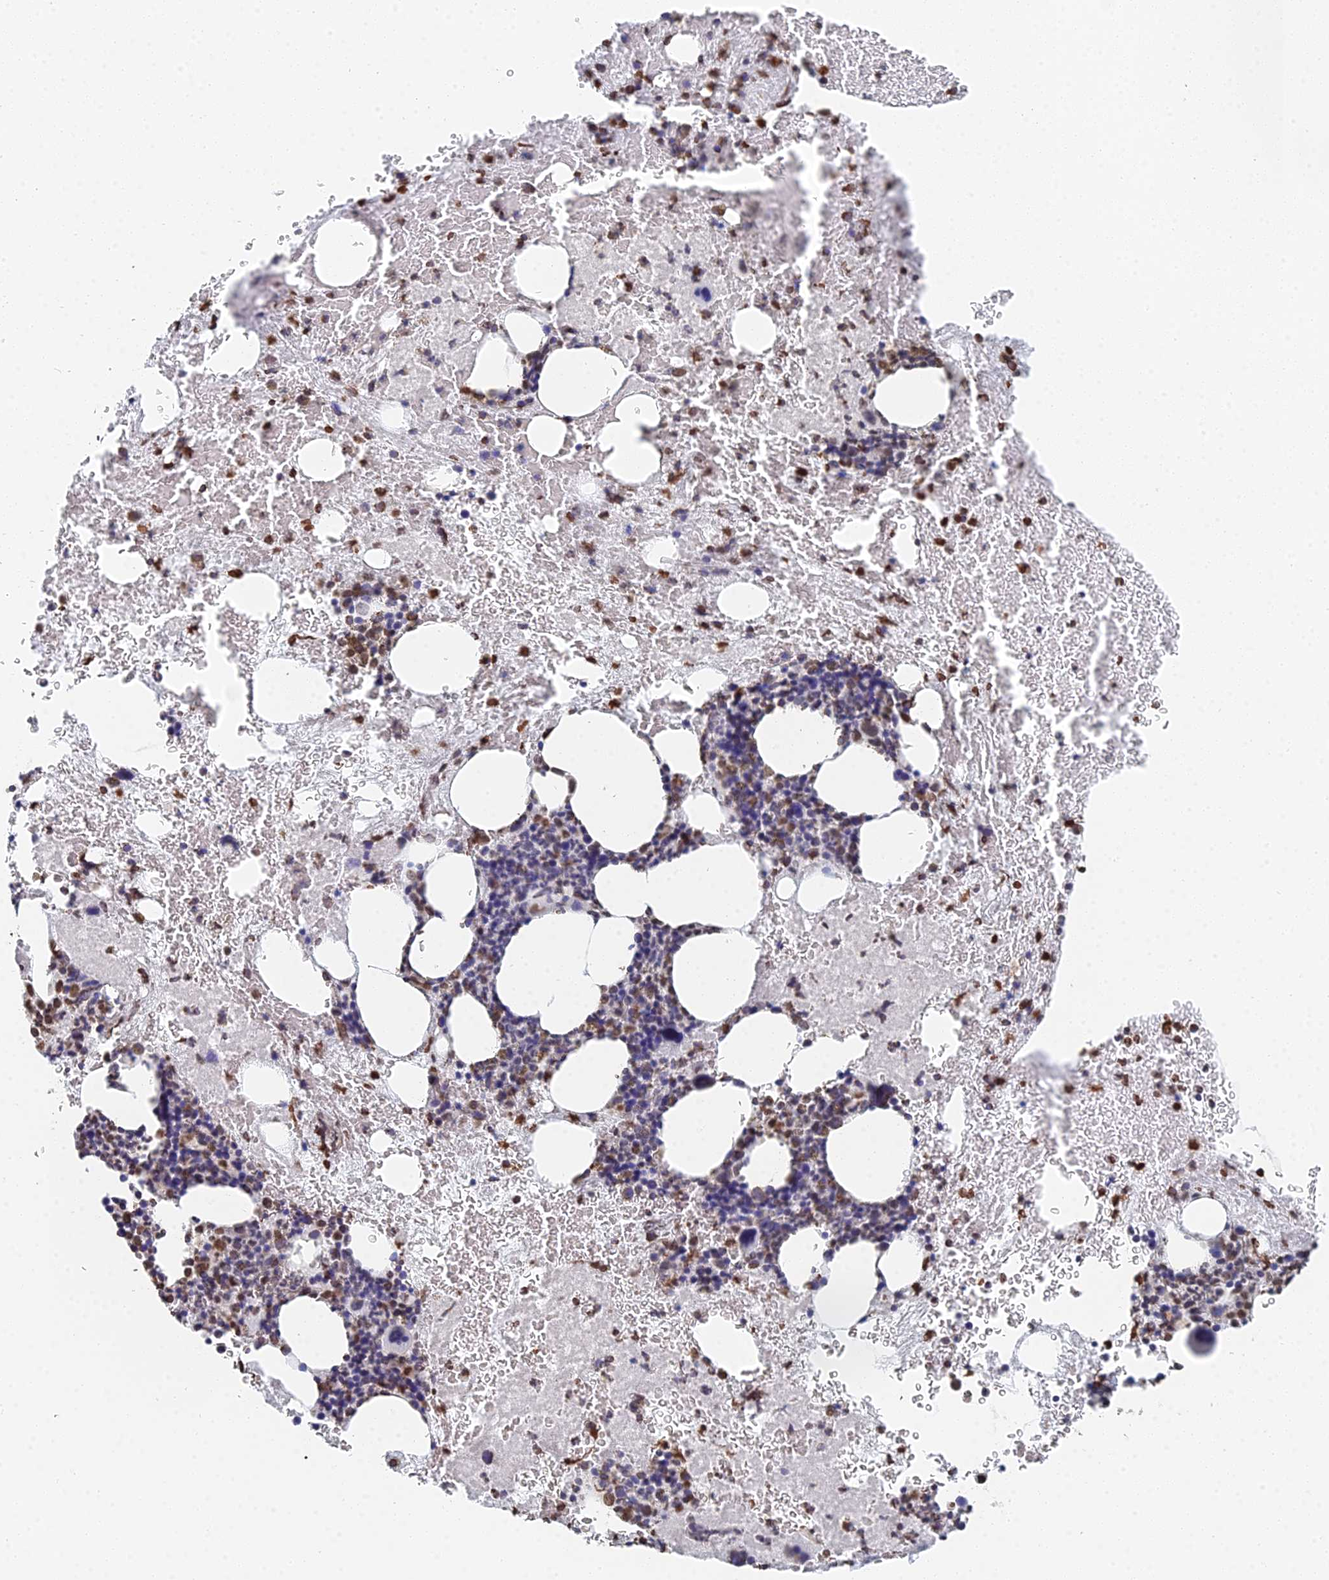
{"staining": {"intensity": "strong", "quantity": "25%-75%", "location": "nuclear"}, "tissue": "bone marrow", "cell_type": "Hematopoietic cells", "image_type": "normal", "snomed": [{"axis": "morphology", "description": "Normal tissue, NOS"}, {"axis": "topography", "description": "Bone marrow"}], "caption": "IHC staining of normal bone marrow, which shows high levels of strong nuclear positivity in about 25%-75% of hematopoietic cells indicating strong nuclear protein expression. The staining was performed using DAB (3,3'-diaminobenzidine) (brown) for protein detection and nuclei were counterstained in hematoxylin (blue).", "gene": "GBP3", "patient": {"sex": "male", "age": 53}}